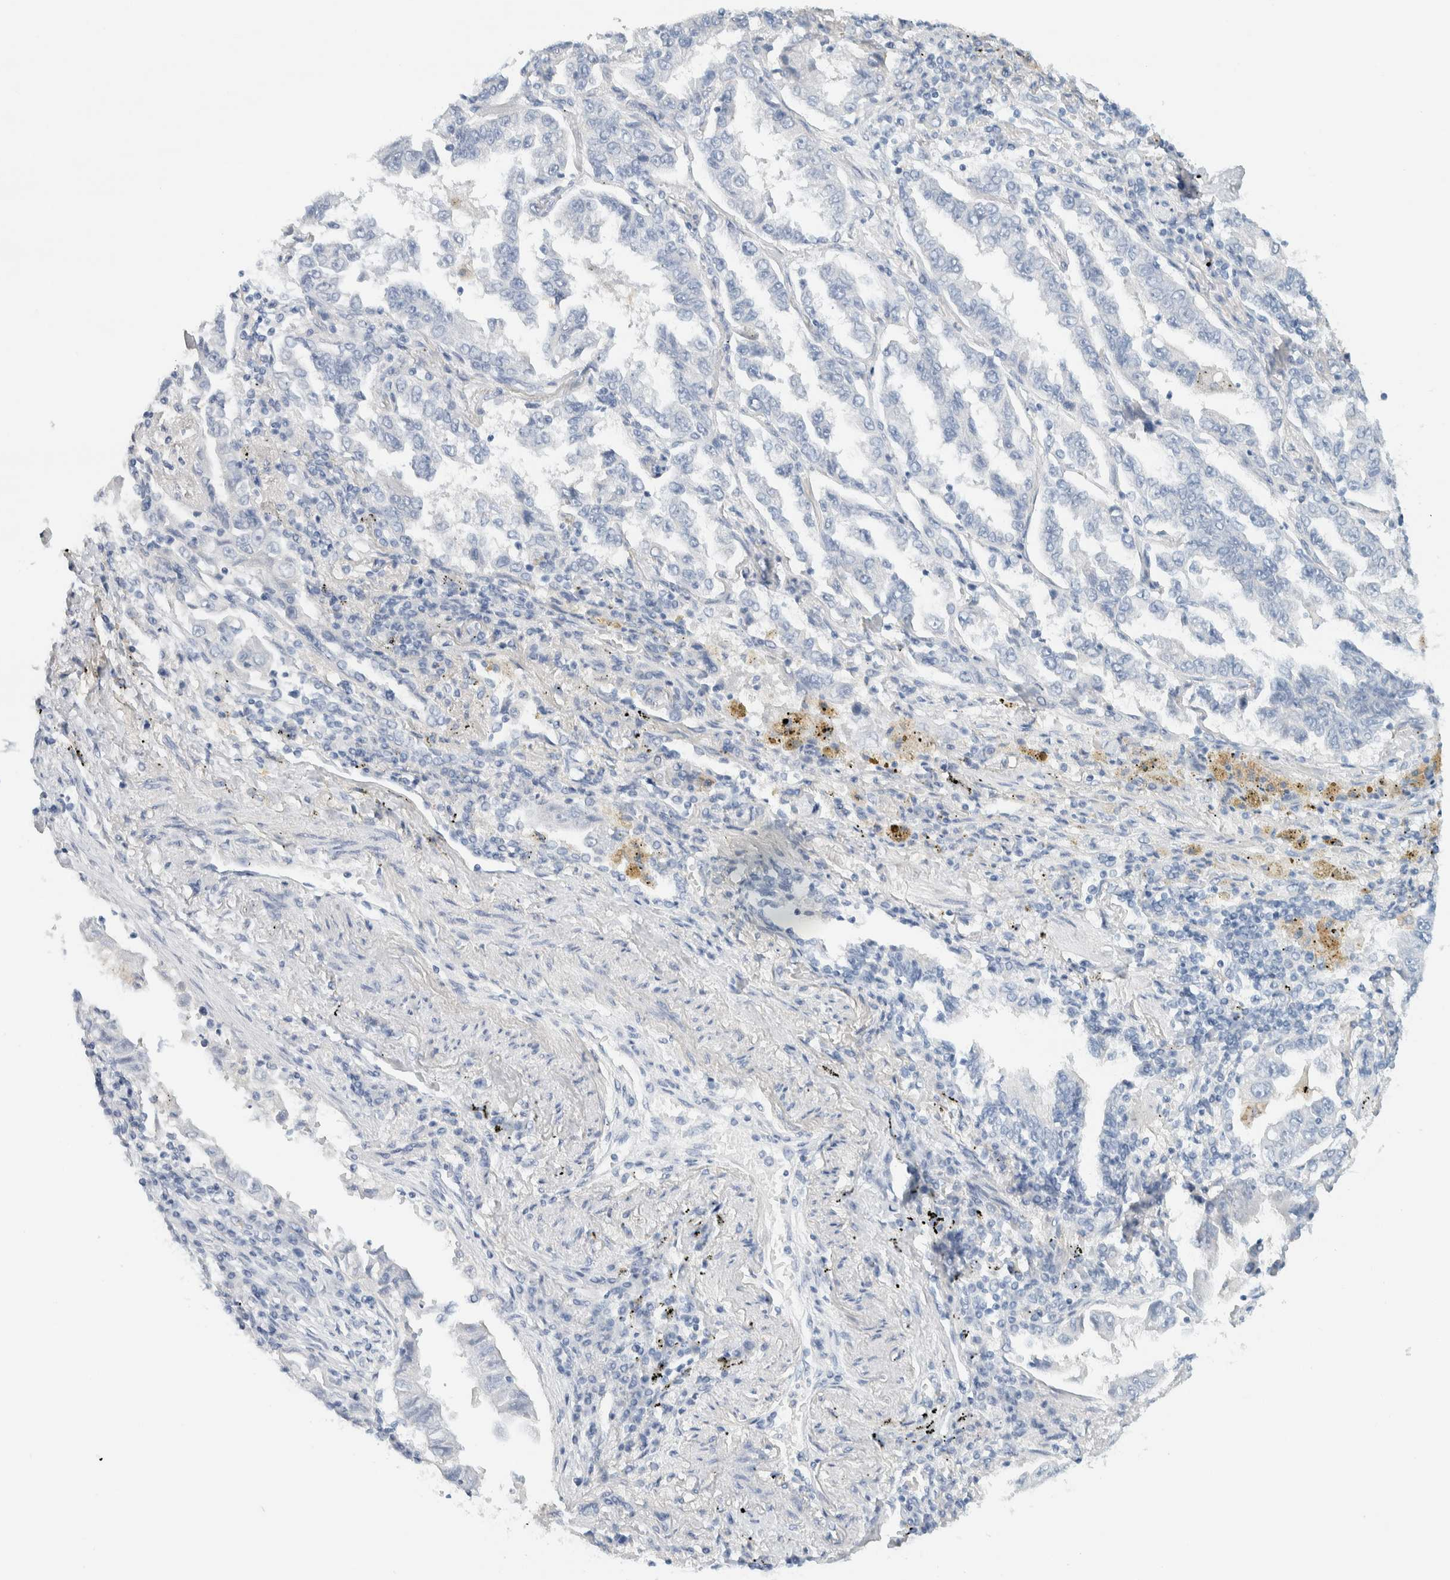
{"staining": {"intensity": "negative", "quantity": "none", "location": "none"}, "tissue": "lung cancer", "cell_type": "Tumor cells", "image_type": "cancer", "snomed": [{"axis": "morphology", "description": "Adenocarcinoma, NOS"}, {"axis": "topography", "description": "Lung"}], "caption": "An image of lung adenocarcinoma stained for a protein exhibits no brown staining in tumor cells. (Immunohistochemistry (ihc), brightfield microscopy, high magnification).", "gene": "ALOX12B", "patient": {"sex": "female", "age": 51}}